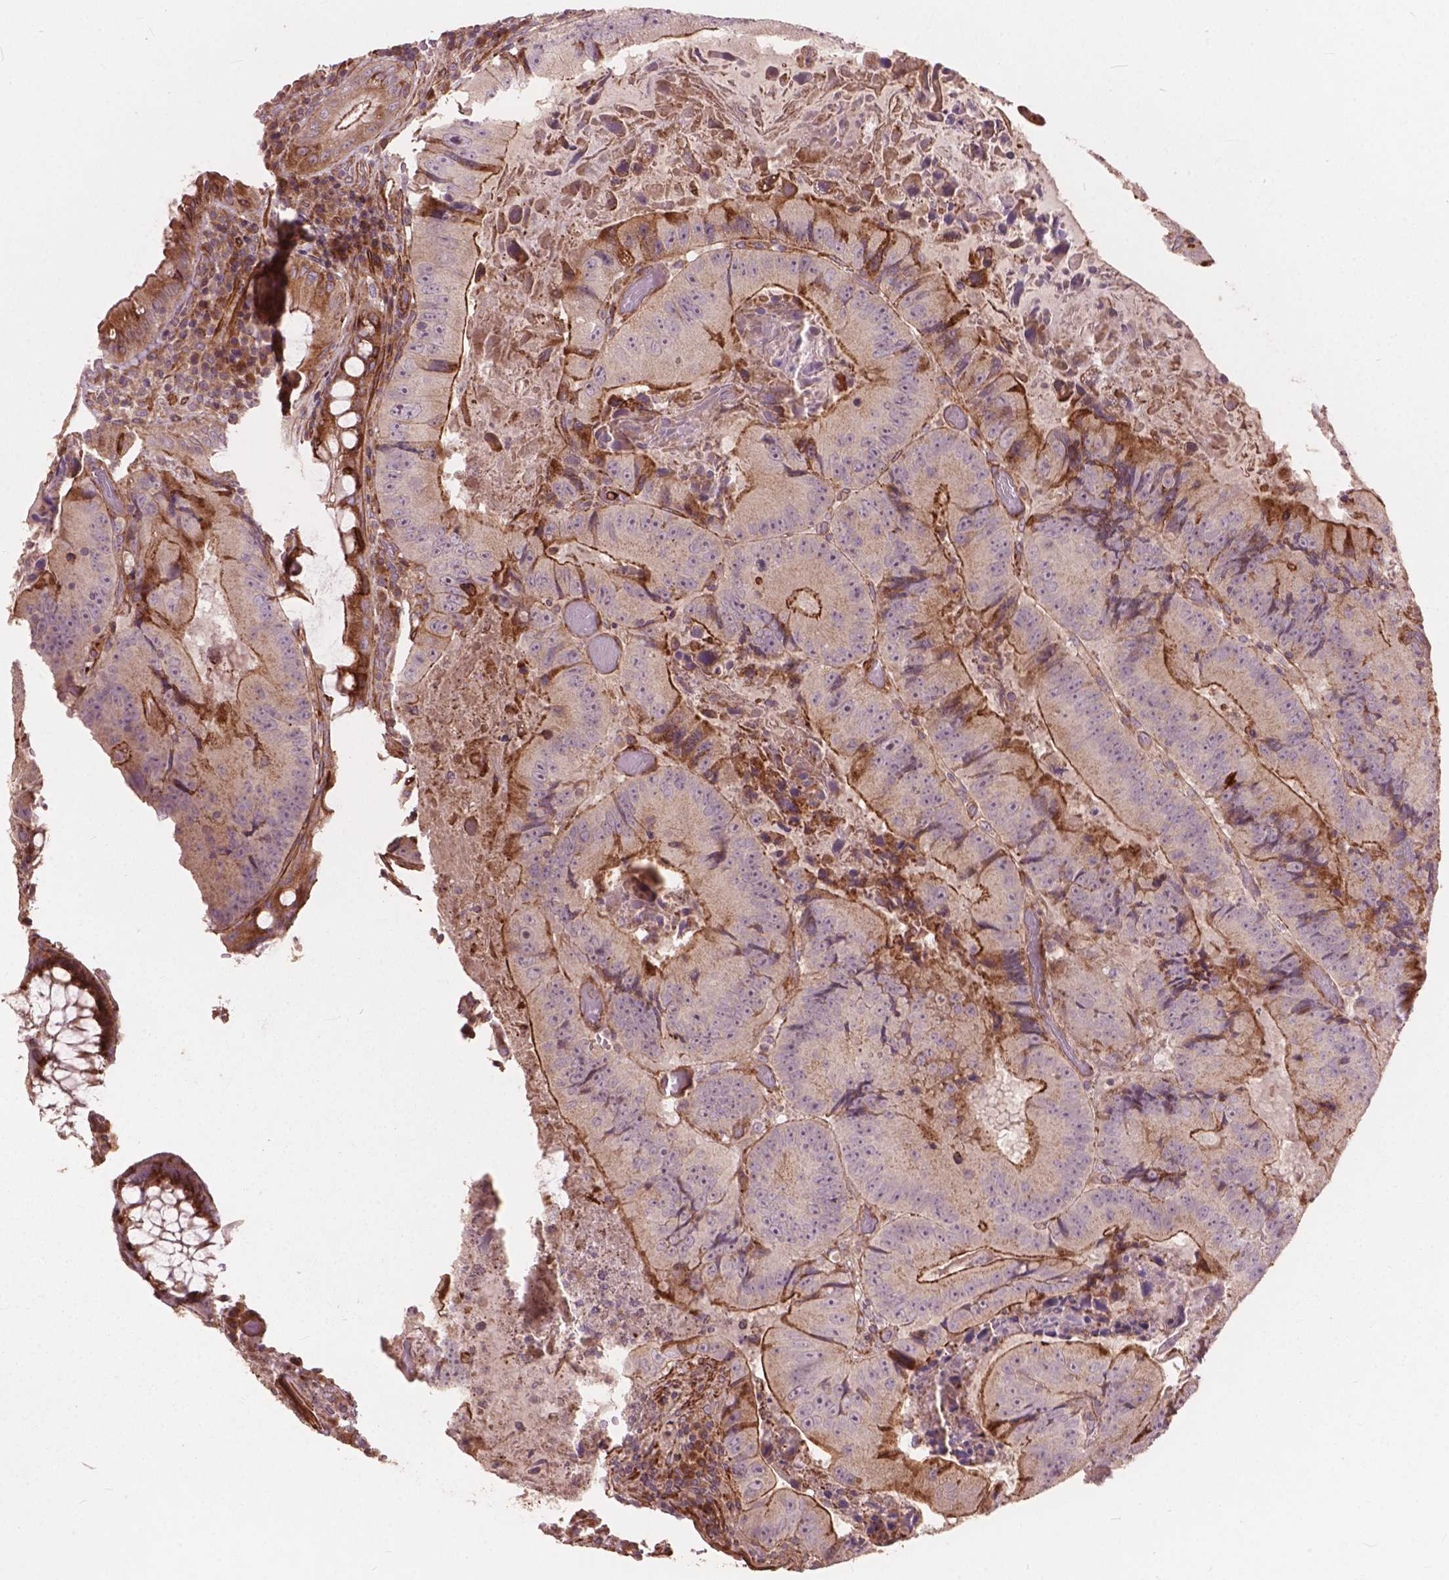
{"staining": {"intensity": "moderate", "quantity": "<25%", "location": "cytoplasmic/membranous"}, "tissue": "colorectal cancer", "cell_type": "Tumor cells", "image_type": "cancer", "snomed": [{"axis": "morphology", "description": "Adenocarcinoma, NOS"}, {"axis": "topography", "description": "Colon"}], "caption": "Immunohistochemistry (DAB) staining of adenocarcinoma (colorectal) reveals moderate cytoplasmic/membranous protein positivity in about <25% of tumor cells.", "gene": "FNIP1", "patient": {"sex": "female", "age": 86}}